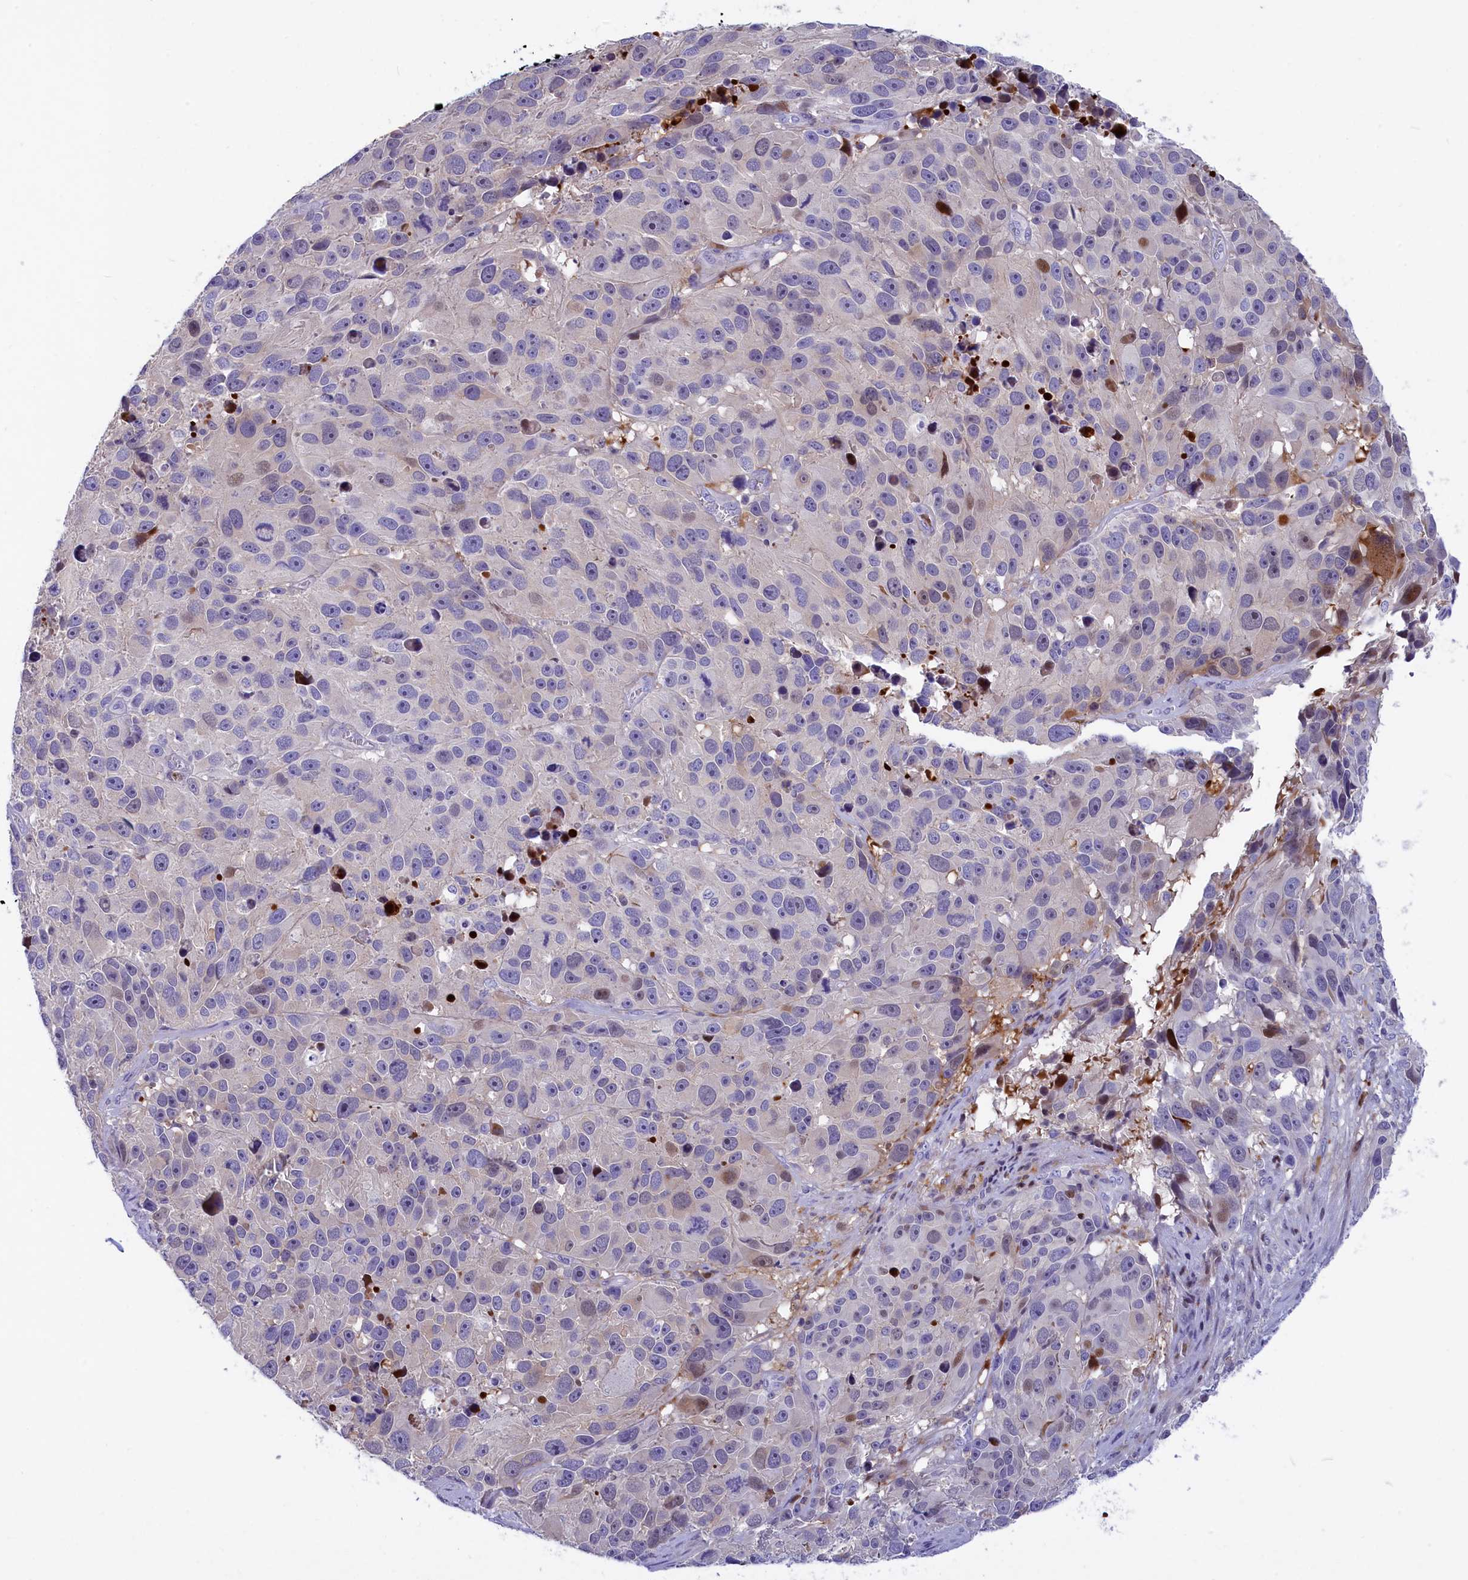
{"staining": {"intensity": "negative", "quantity": "none", "location": "none"}, "tissue": "melanoma", "cell_type": "Tumor cells", "image_type": "cancer", "snomed": [{"axis": "morphology", "description": "Malignant melanoma, NOS"}, {"axis": "topography", "description": "Skin"}], "caption": "A micrograph of human malignant melanoma is negative for staining in tumor cells.", "gene": "NKPD1", "patient": {"sex": "male", "age": 84}}